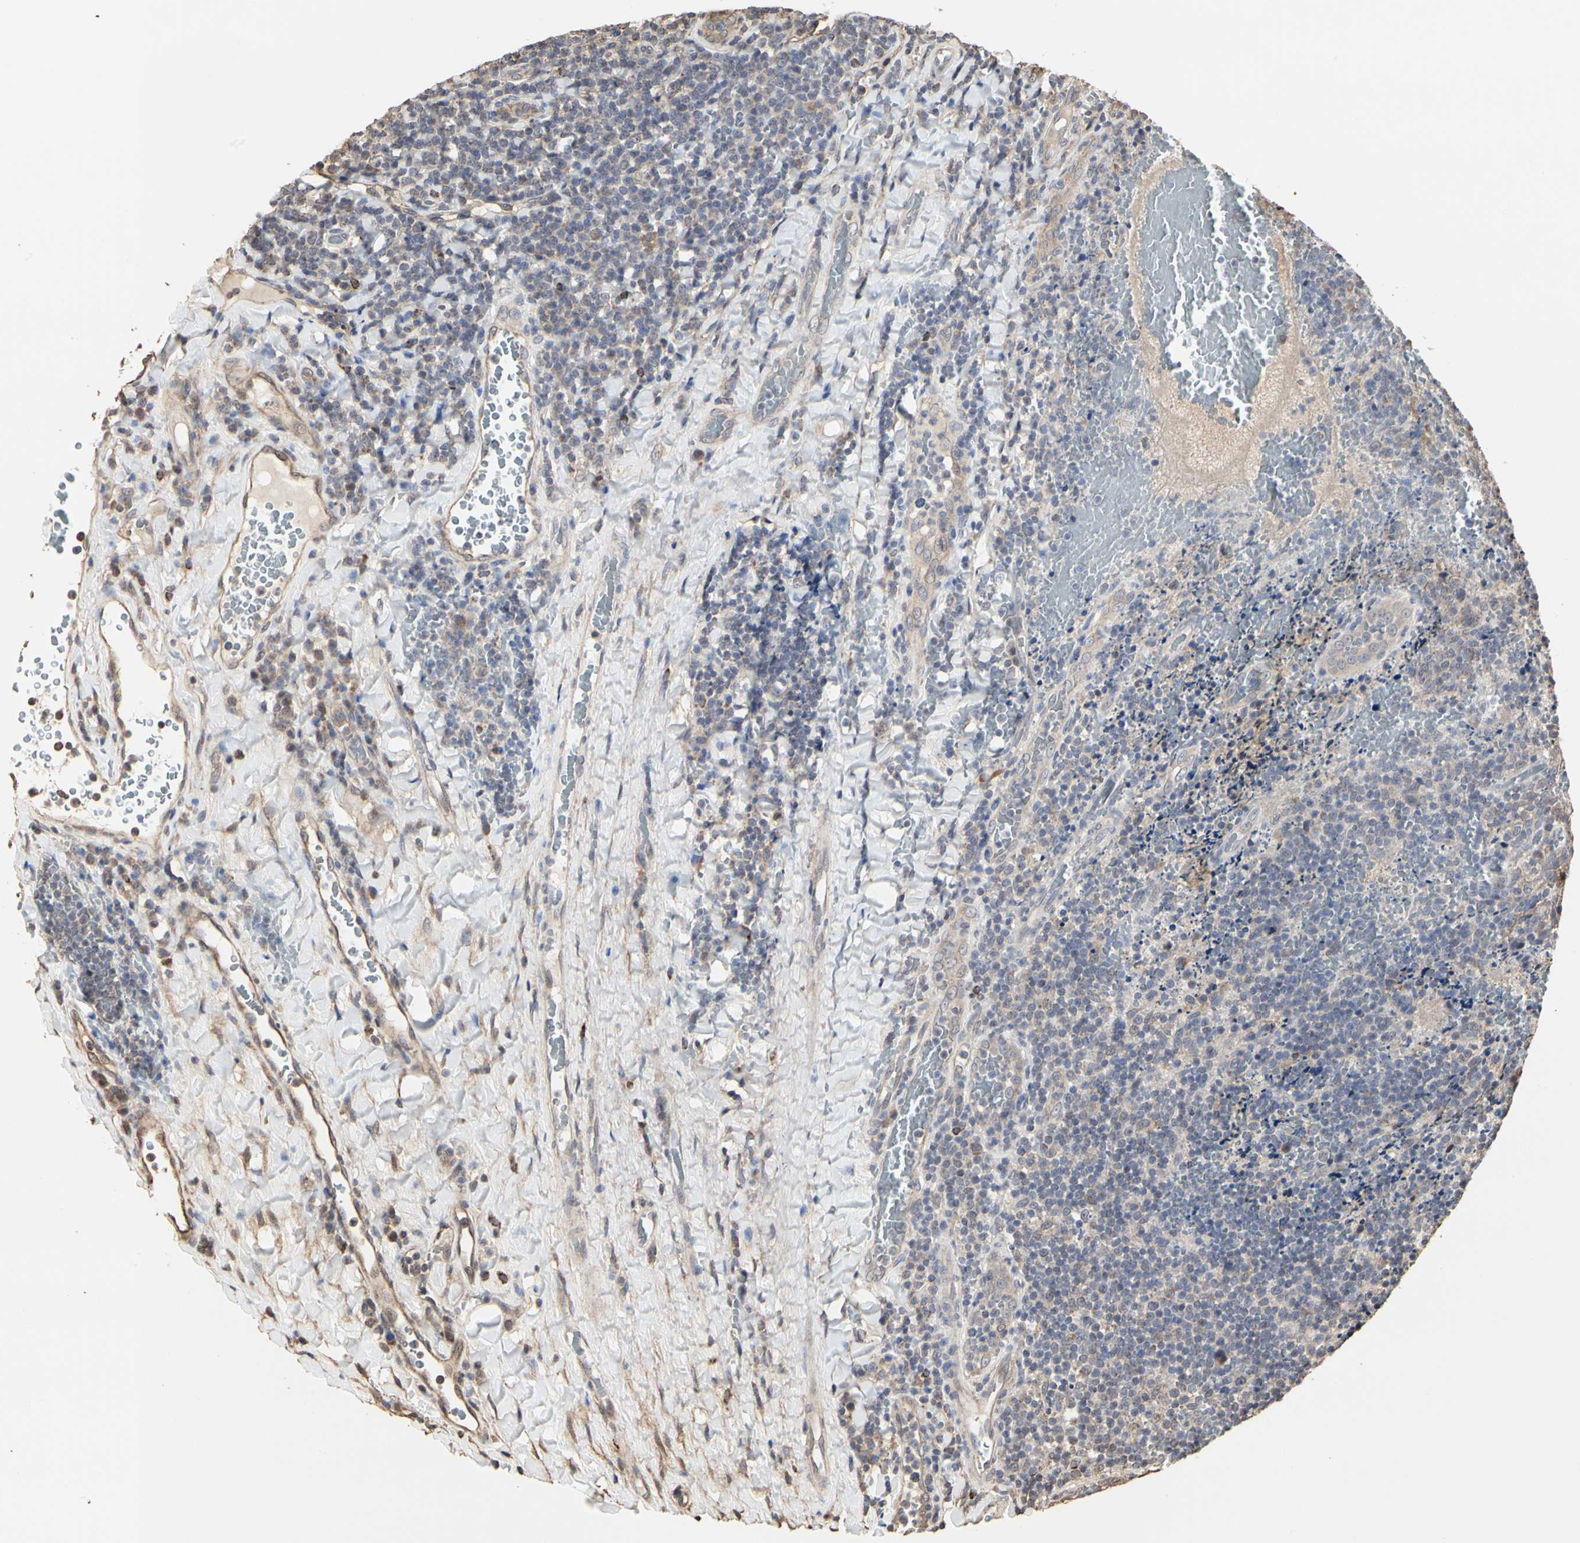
{"staining": {"intensity": "weak", "quantity": ">75%", "location": "cytoplasmic/membranous"}, "tissue": "tonsil", "cell_type": "Germinal center cells", "image_type": "normal", "snomed": [{"axis": "morphology", "description": "Normal tissue, NOS"}, {"axis": "topography", "description": "Tonsil"}], "caption": "A high-resolution micrograph shows immunohistochemistry (IHC) staining of benign tonsil, which shows weak cytoplasmic/membranous positivity in about >75% of germinal center cells. (DAB (3,3'-diaminobenzidine) = brown stain, brightfield microscopy at high magnification).", "gene": "TAOK1", "patient": {"sex": "male", "age": 17}}